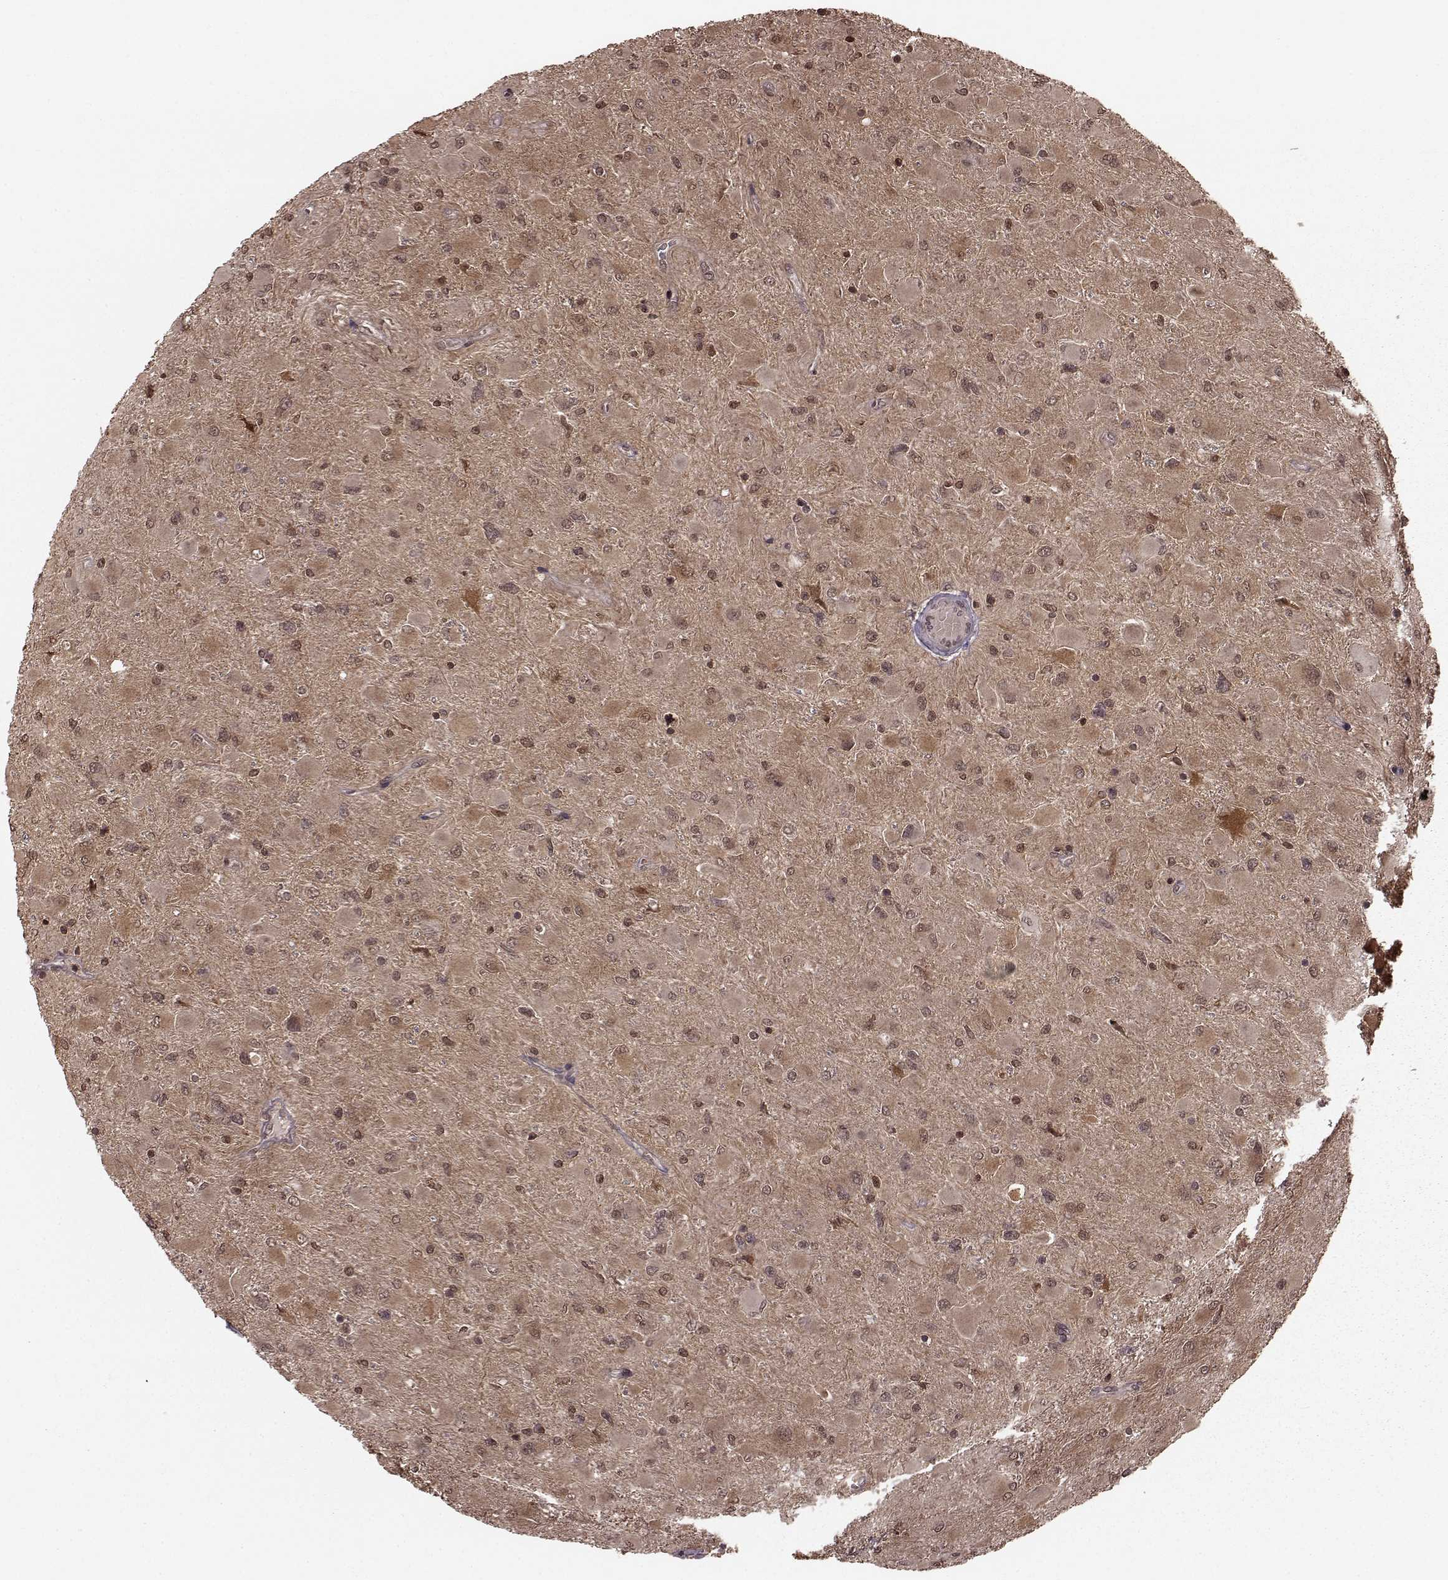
{"staining": {"intensity": "weak", "quantity": ">75%", "location": "cytoplasmic/membranous,nuclear"}, "tissue": "glioma", "cell_type": "Tumor cells", "image_type": "cancer", "snomed": [{"axis": "morphology", "description": "Glioma, malignant, High grade"}, {"axis": "topography", "description": "Cerebral cortex"}], "caption": "A photomicrograph of human glioma stained for a protein shows weak cytoplasmic/membranous and nuclear brown staining in tumor cells.", "gene": "GSS", "patient": {"sex": "female", "age": 36}}